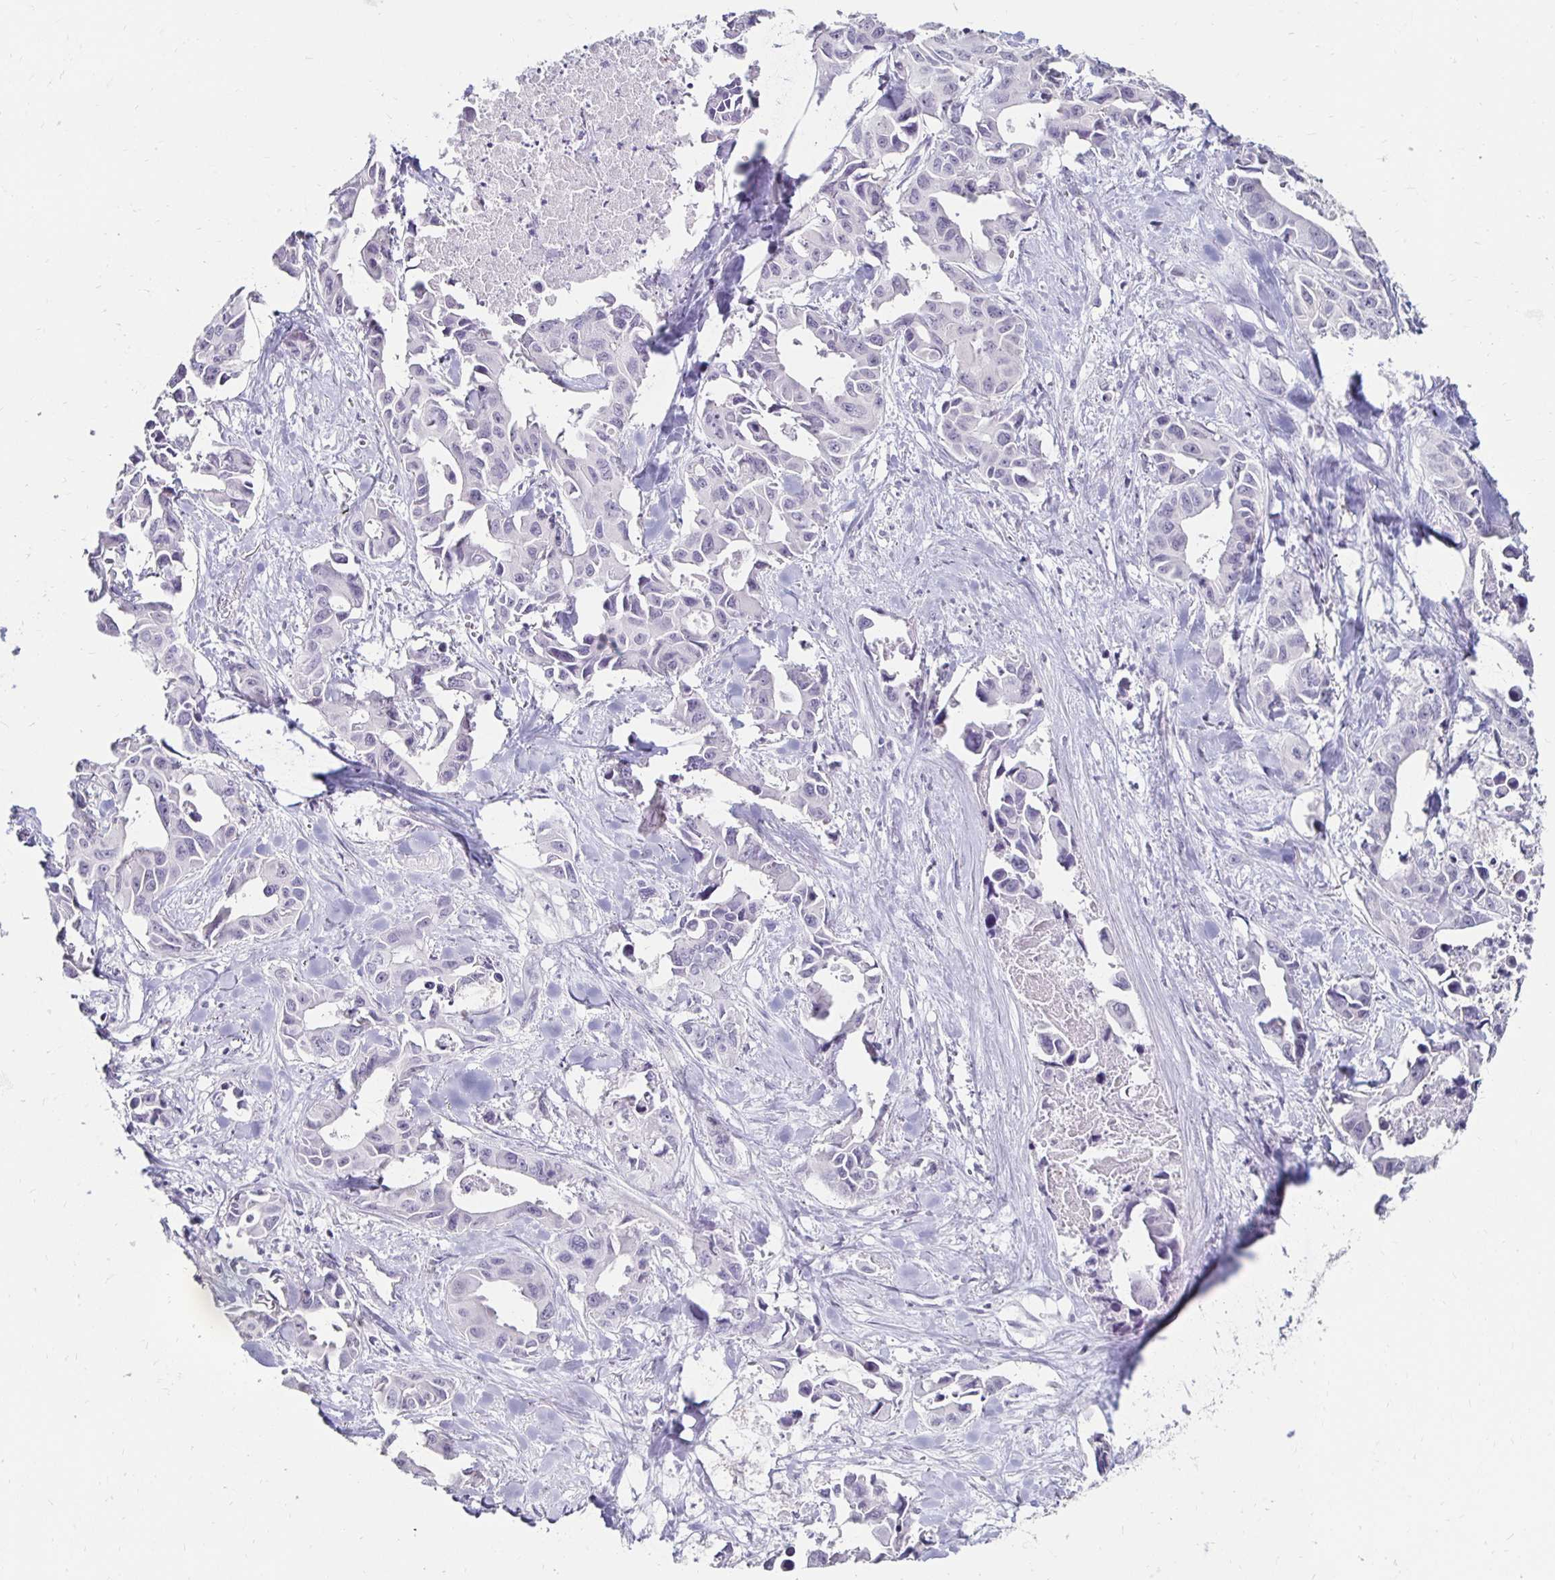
{"staining": {"intensity": "negative", "quantity": "none", "location": "none"}, "tissue": "lung cancer", "cell_type": "Tumor cells", "image_type": "cancer", "snomed": [{"axis": "morphology", "description": "Adenocarcinoma, NOS"}, {"axis": "topography", "description": "Lung"}], "caption": "DAB (3,3'-diaminobenzidine) immunohistochemical staining of lung adenocarcinoma displays no significant positivity in tumor cells.", "gene": "TOMM34", "patient": {"sex": "male", "age": 64}}